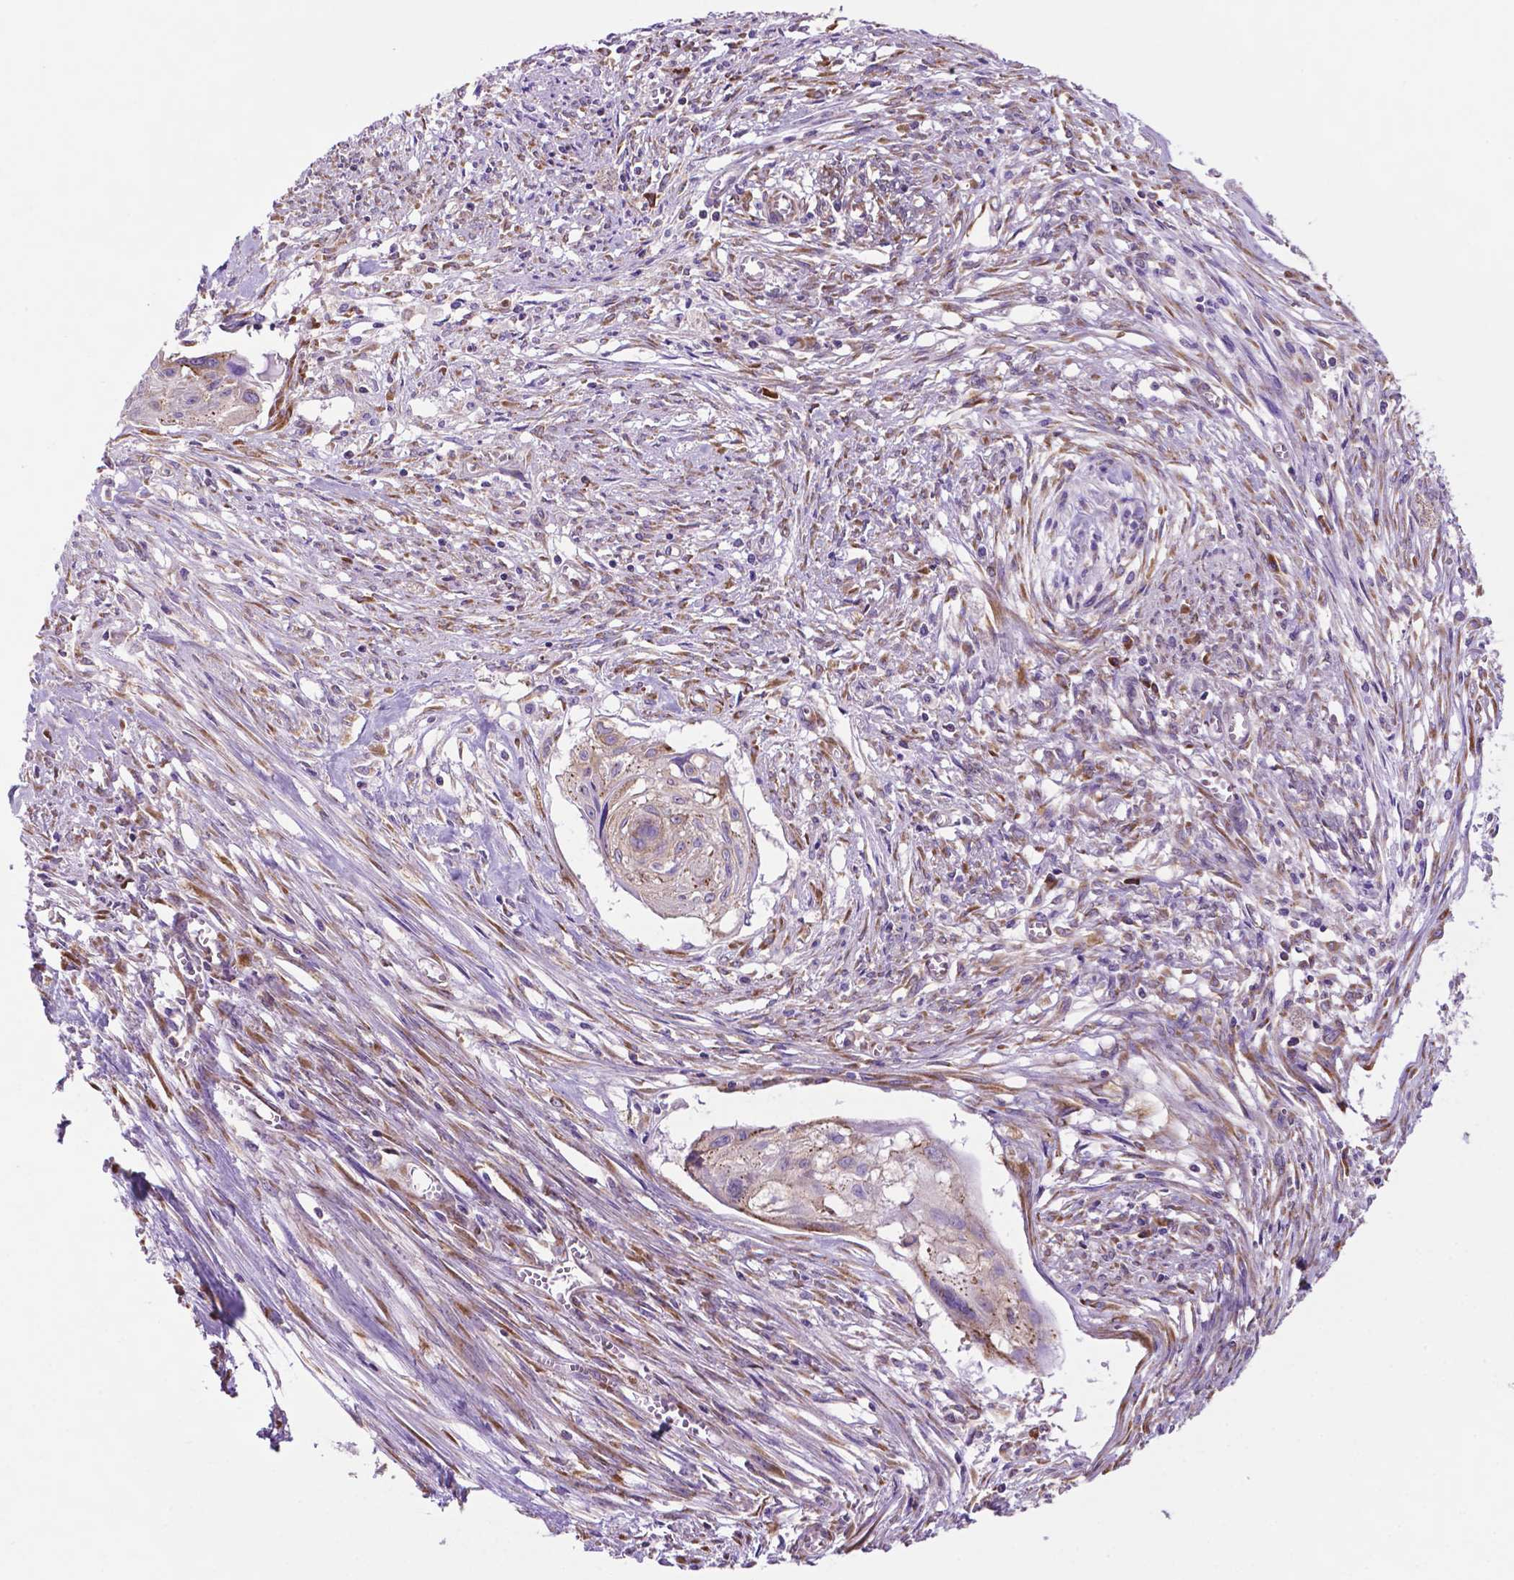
{"staining": {"intensity": "negative", "quantity": "none", "location": "none"}, "tissue": "cervical cancer", "cell_type": "Tumor cells", "image_type": "cancer", "snomed": [{"axis": "morphology", "description": "Squamous cell carcinoma, NOS"}, {"axis": "topography", "description": "Cervix"}], "caption": "Protein analysis of cervical cancer reveals no significant expression in tumor cells.", "gene": "RPL29", "patient": {"sex": "female", "age": 49}}